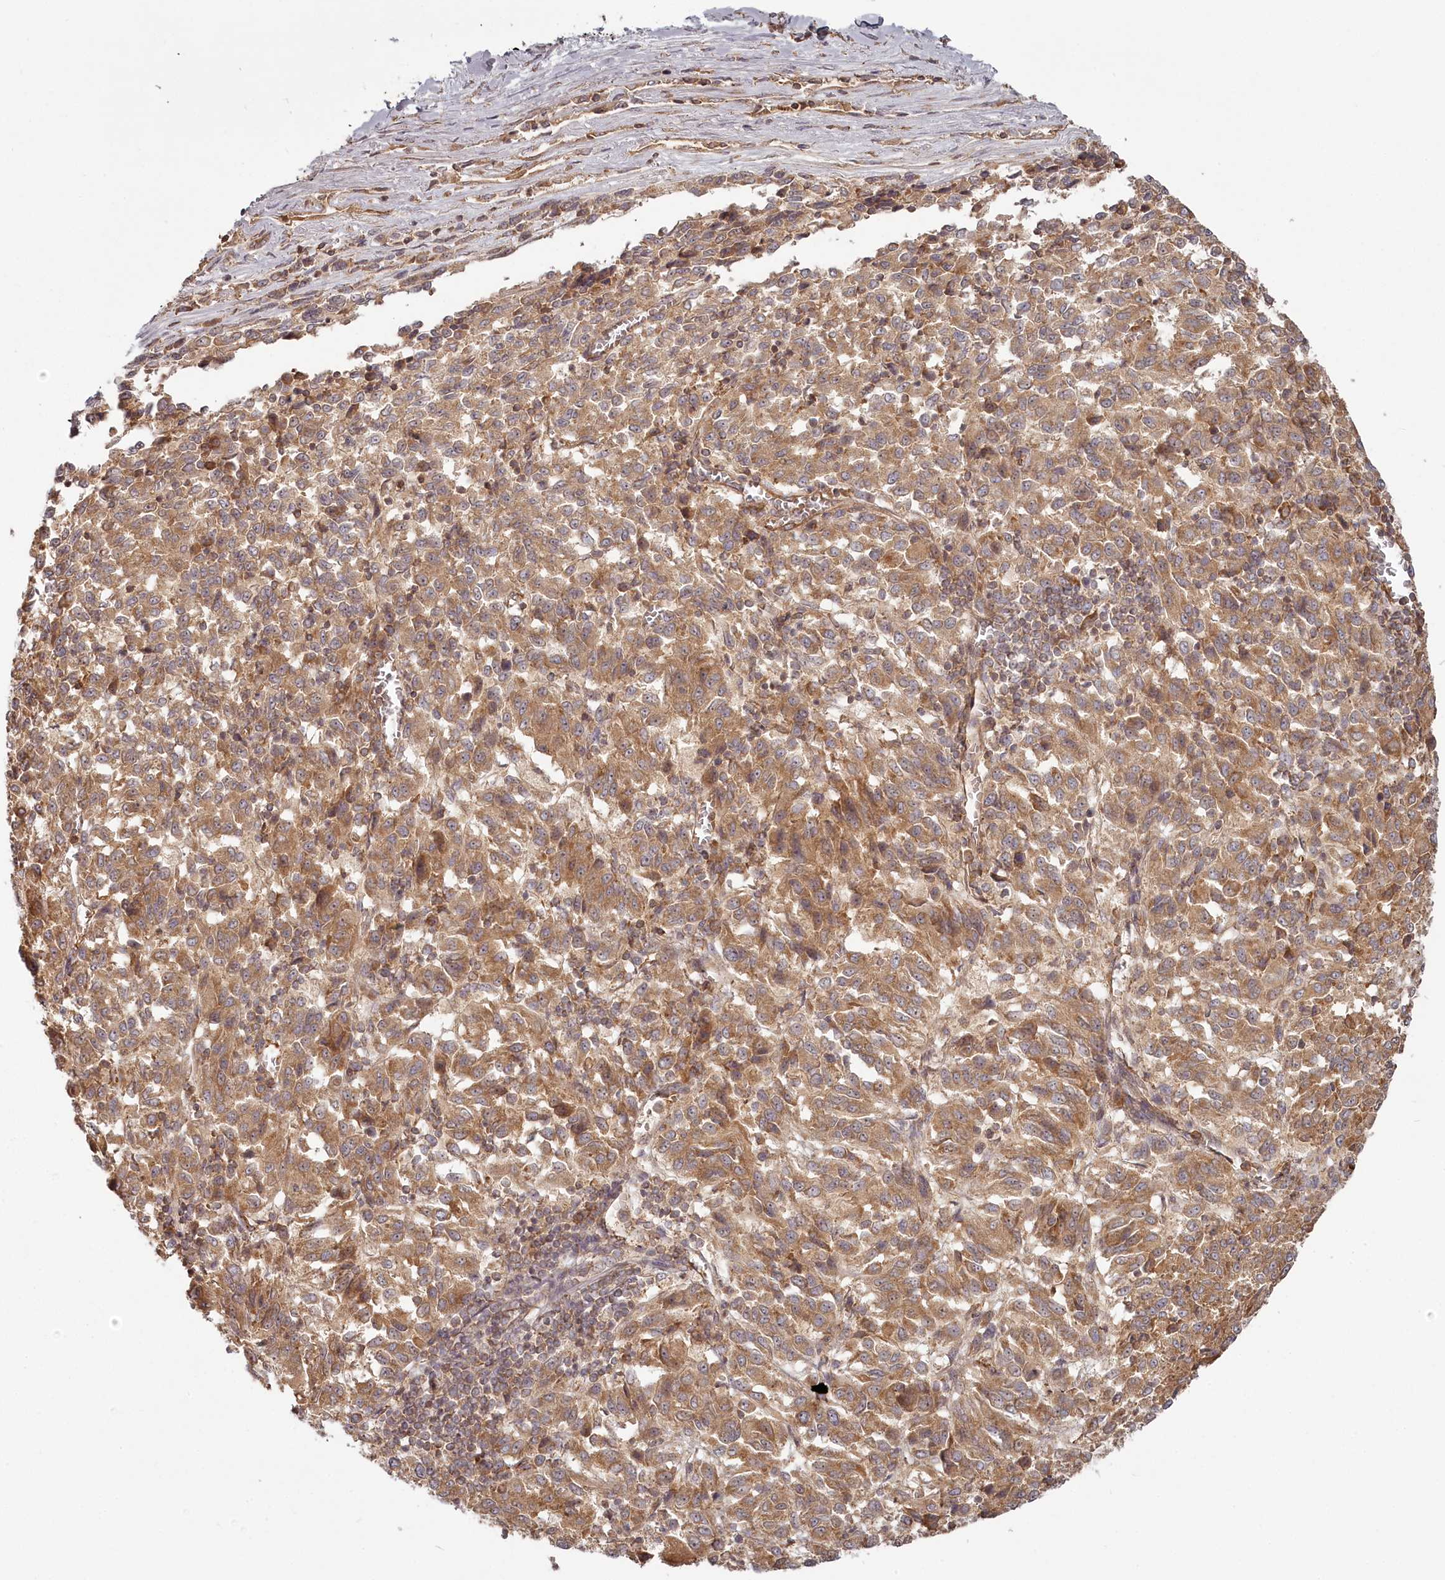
{"staining": {"intensity": "moderate", "quantity": ">75%", "location": "cytoplasmic/membranous"}, "tissue": "melanoma", "cell_type": "Tumor cells", "image_type": "cancer", "snomed": [{"axis": "morphology", "description": "Malignant melanoma, Metastatic site"}, {"axis": "topography", "description": "Lung"}], "caption": "Malignant melanoma (metastatic site) stained with a protein marker displays moderate staining in tumor cells.", "gene": "TMIE", "patient": {"sex": "male", "age": 64}}